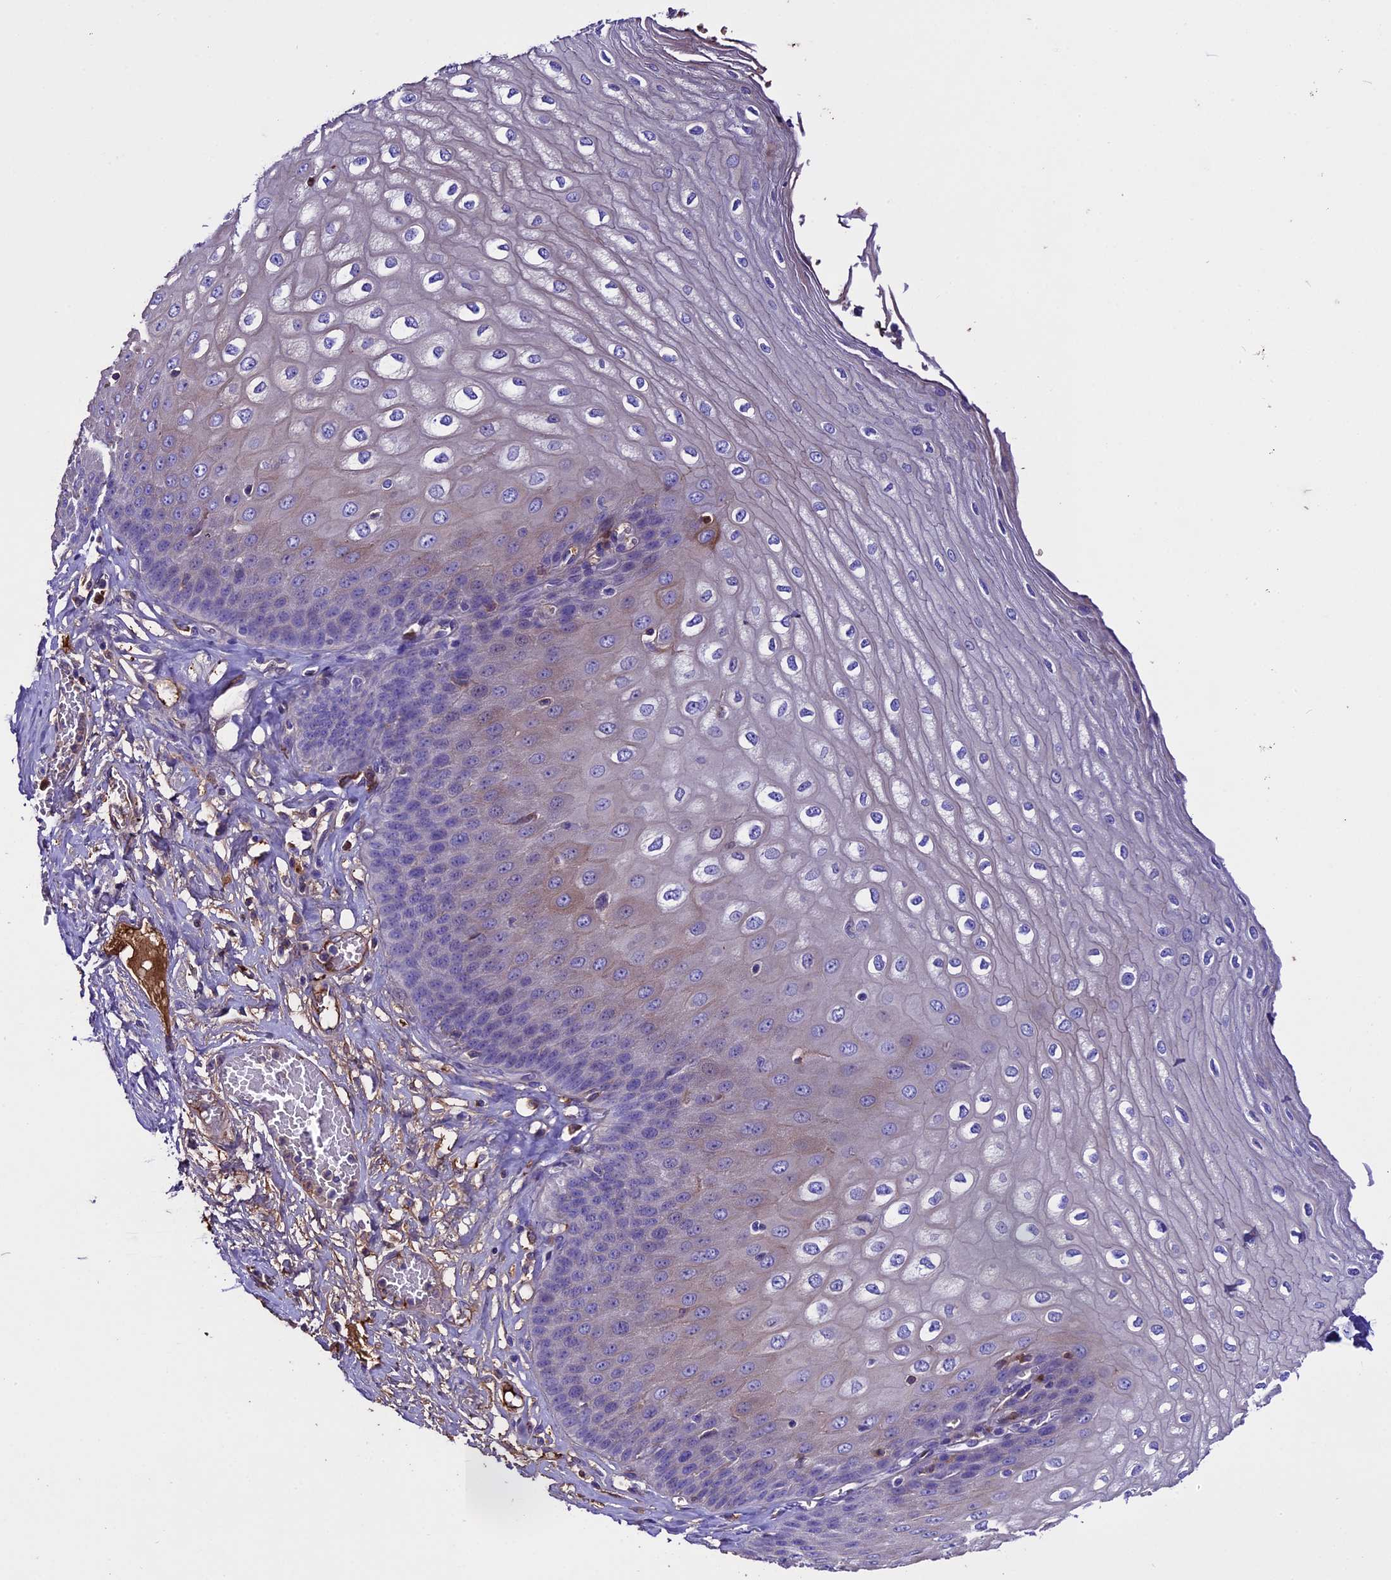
{"staining": {"intensity": "moderate", "quantity": "<25%", "location": "cytoplasmic/membranous"}, "tissue": "esophagus", "cell_type": "Squamous epithelial cells", "image_type": "normal", "snomed": [{"axis": "morphology", "description": "Normal tissue, NOS"}, {"axis": "topography", "description": "Esophagus"}], "caption": "This is a histology image of IHC staining of unremarkable esophagus, which shows moderate positivity in the cytoplasmic/membranous of squamous epithelial cells.", "gene": "TCP11L2", "patient": {"sex": "male", "age": 60}}